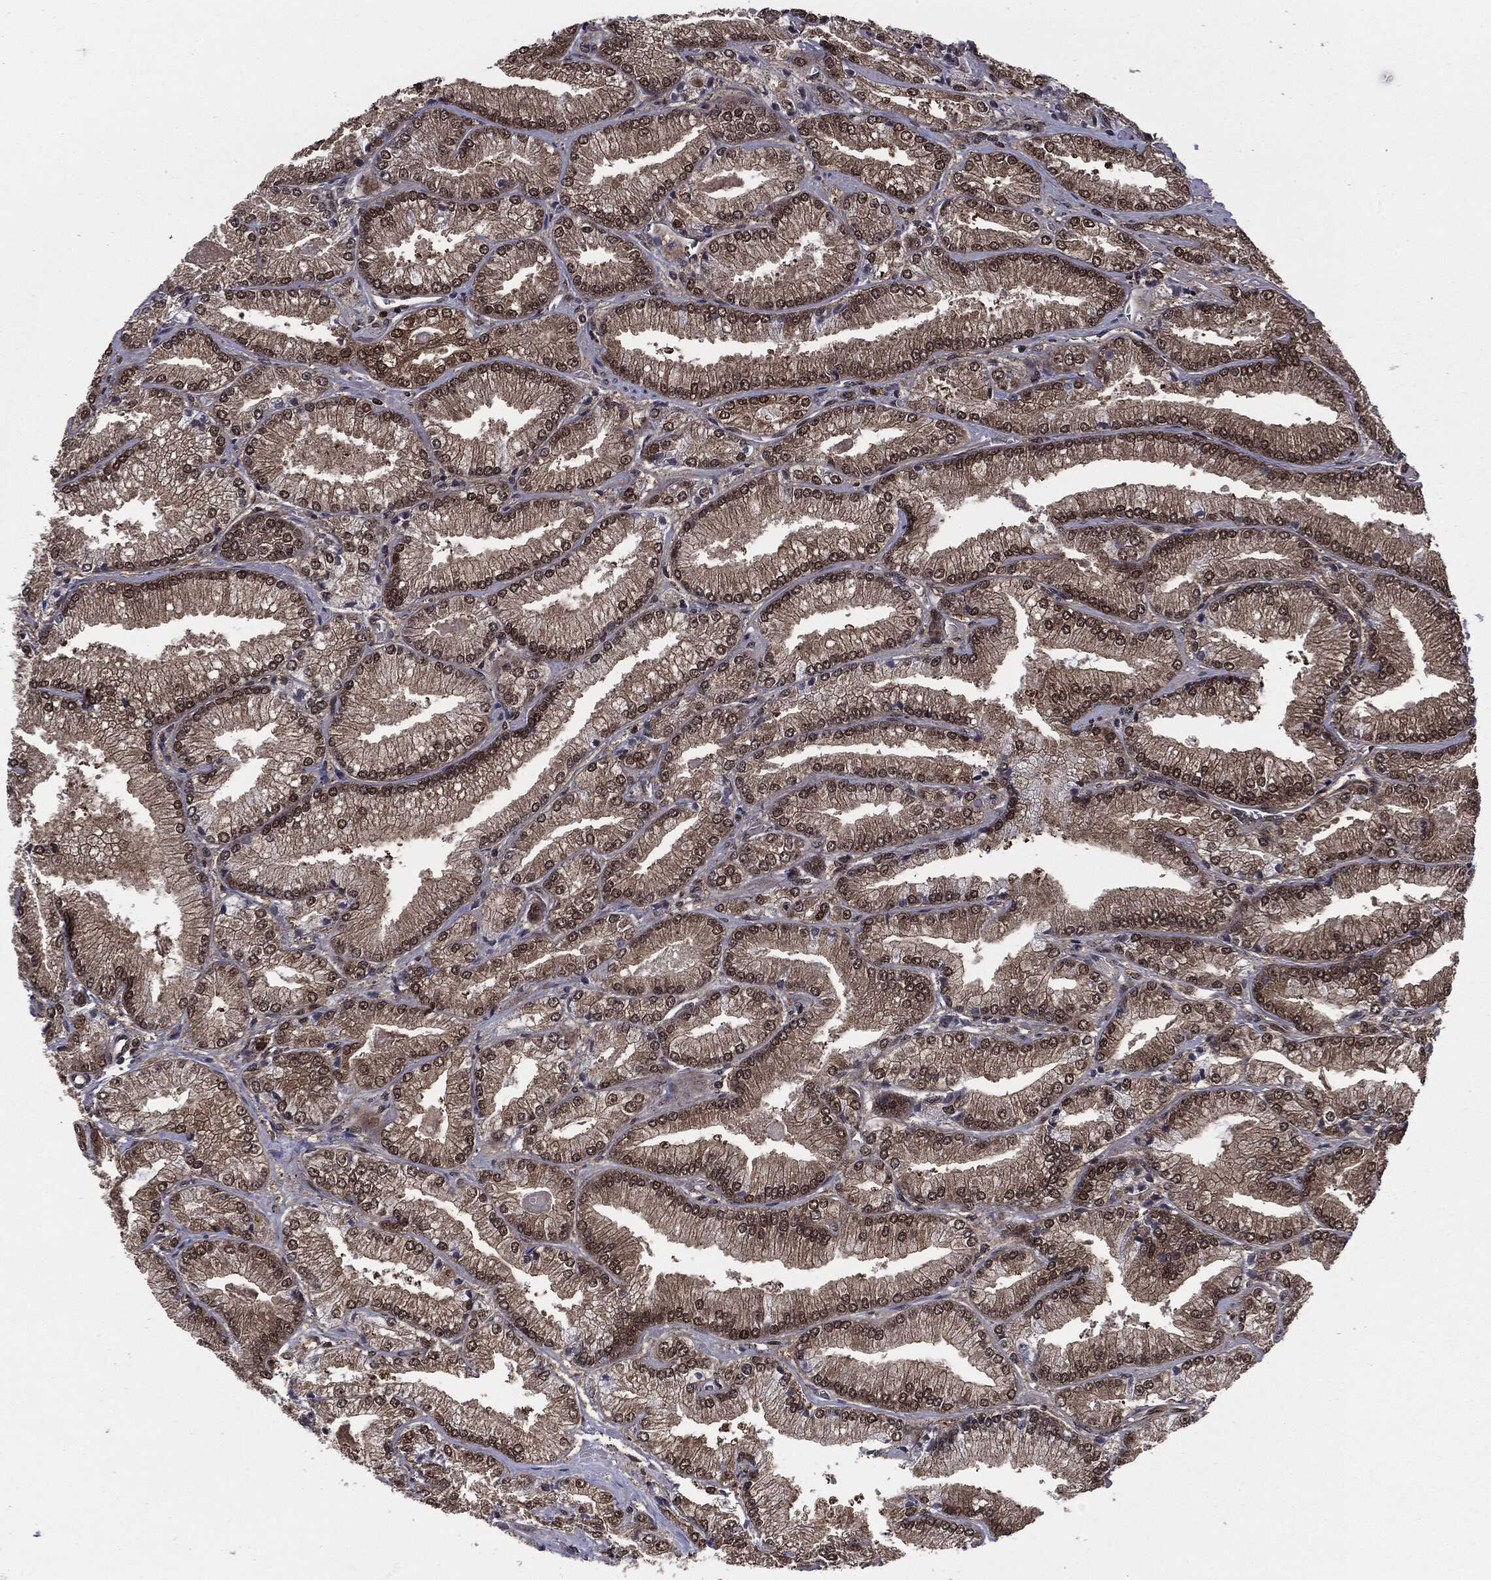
{"staining": {"intensity": "weak", "quantity": ">75%", "location": "cytoplasmic/membranous,nuclear"}, "tissue": "prostate cancer", "cell_type": "Tumor cells", "image_type": "cancer", "snomed": [{"axis": "morphology", "description": "Adenocarcinoma, Low grade"}, {"axis": "topography", "description": "Prostate"}], "caption": "Brown immunohistochemical staining in prostate cancer exhibits weak cytoplasmic/membranous and nuclear staining in approximately >75% of tumor cells. The staining is performed using DAB brown chromogen to label protein expression. The nuclei are counter-stained blue using hematoxylin.", "gene": "PTPA", "patient": {"sex": "male", "age": 67}}